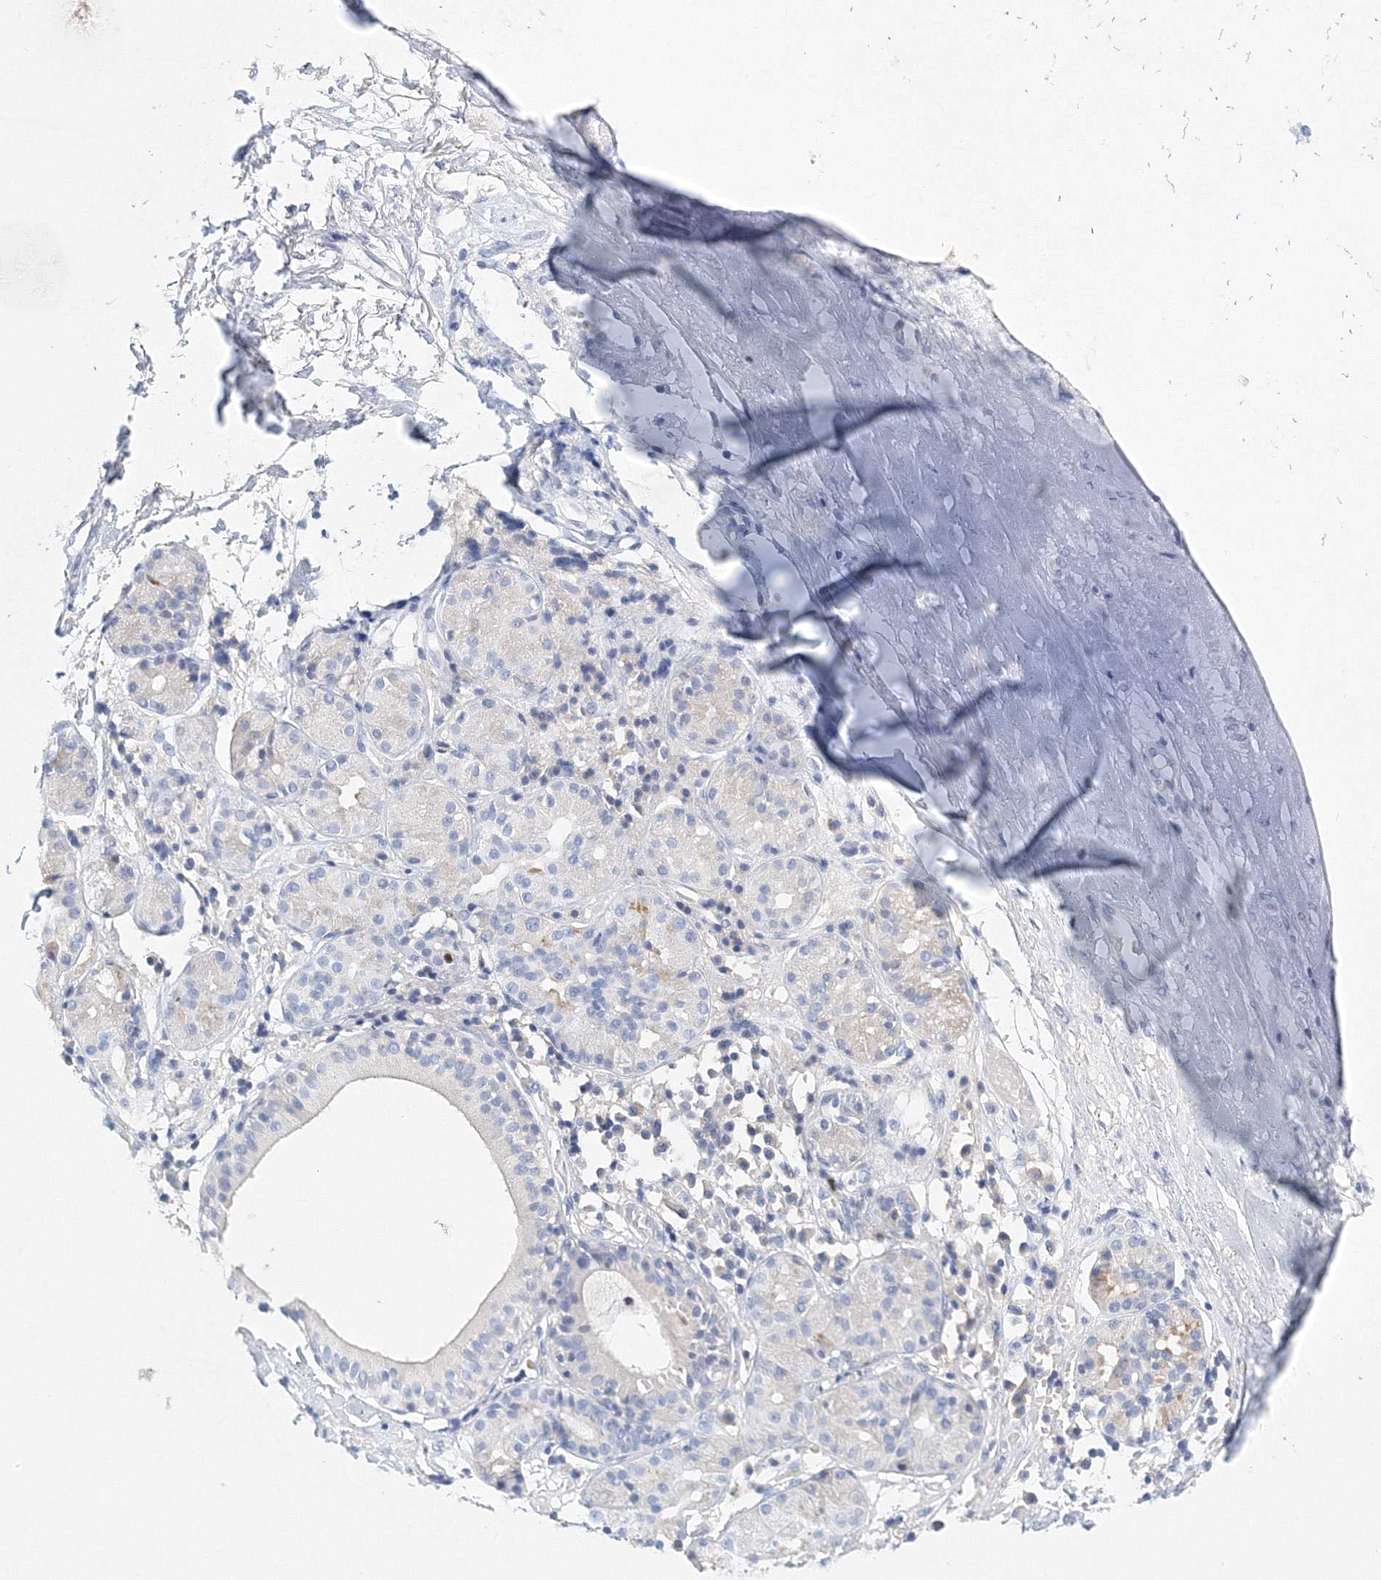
{"staining": {"intensity": "negative", "quantity": "none", "location": "none"}, "tissue": "adipose tissue", "cell_type": "Adipocytes", "image_type": "normal", "snomed": [{"axis": "morphology", "description": "Normal tissue, NOS"}, {"axis": "morphology", "description": "Basal cell carcinoma"}, {"axis": "topography", "description": "Cartilage tissue"}, {"axis": "topography", "description": "Nasopharynx"}, {"axis": "topography", "description": "Oral tissue"}], "caption": "IHC image of normal adipose tissue: human adipose tissue stained with DAB (3,3'-diaminobenzidine) demonstrates no significant protein expression in adipocytes. (DAB (3,3'-diaminobenzidine) IHC visualized using brightfield microscopy, high magnification).", "gene": "LRRIQ4", "patient": {"sex": "female", "age": 77}}